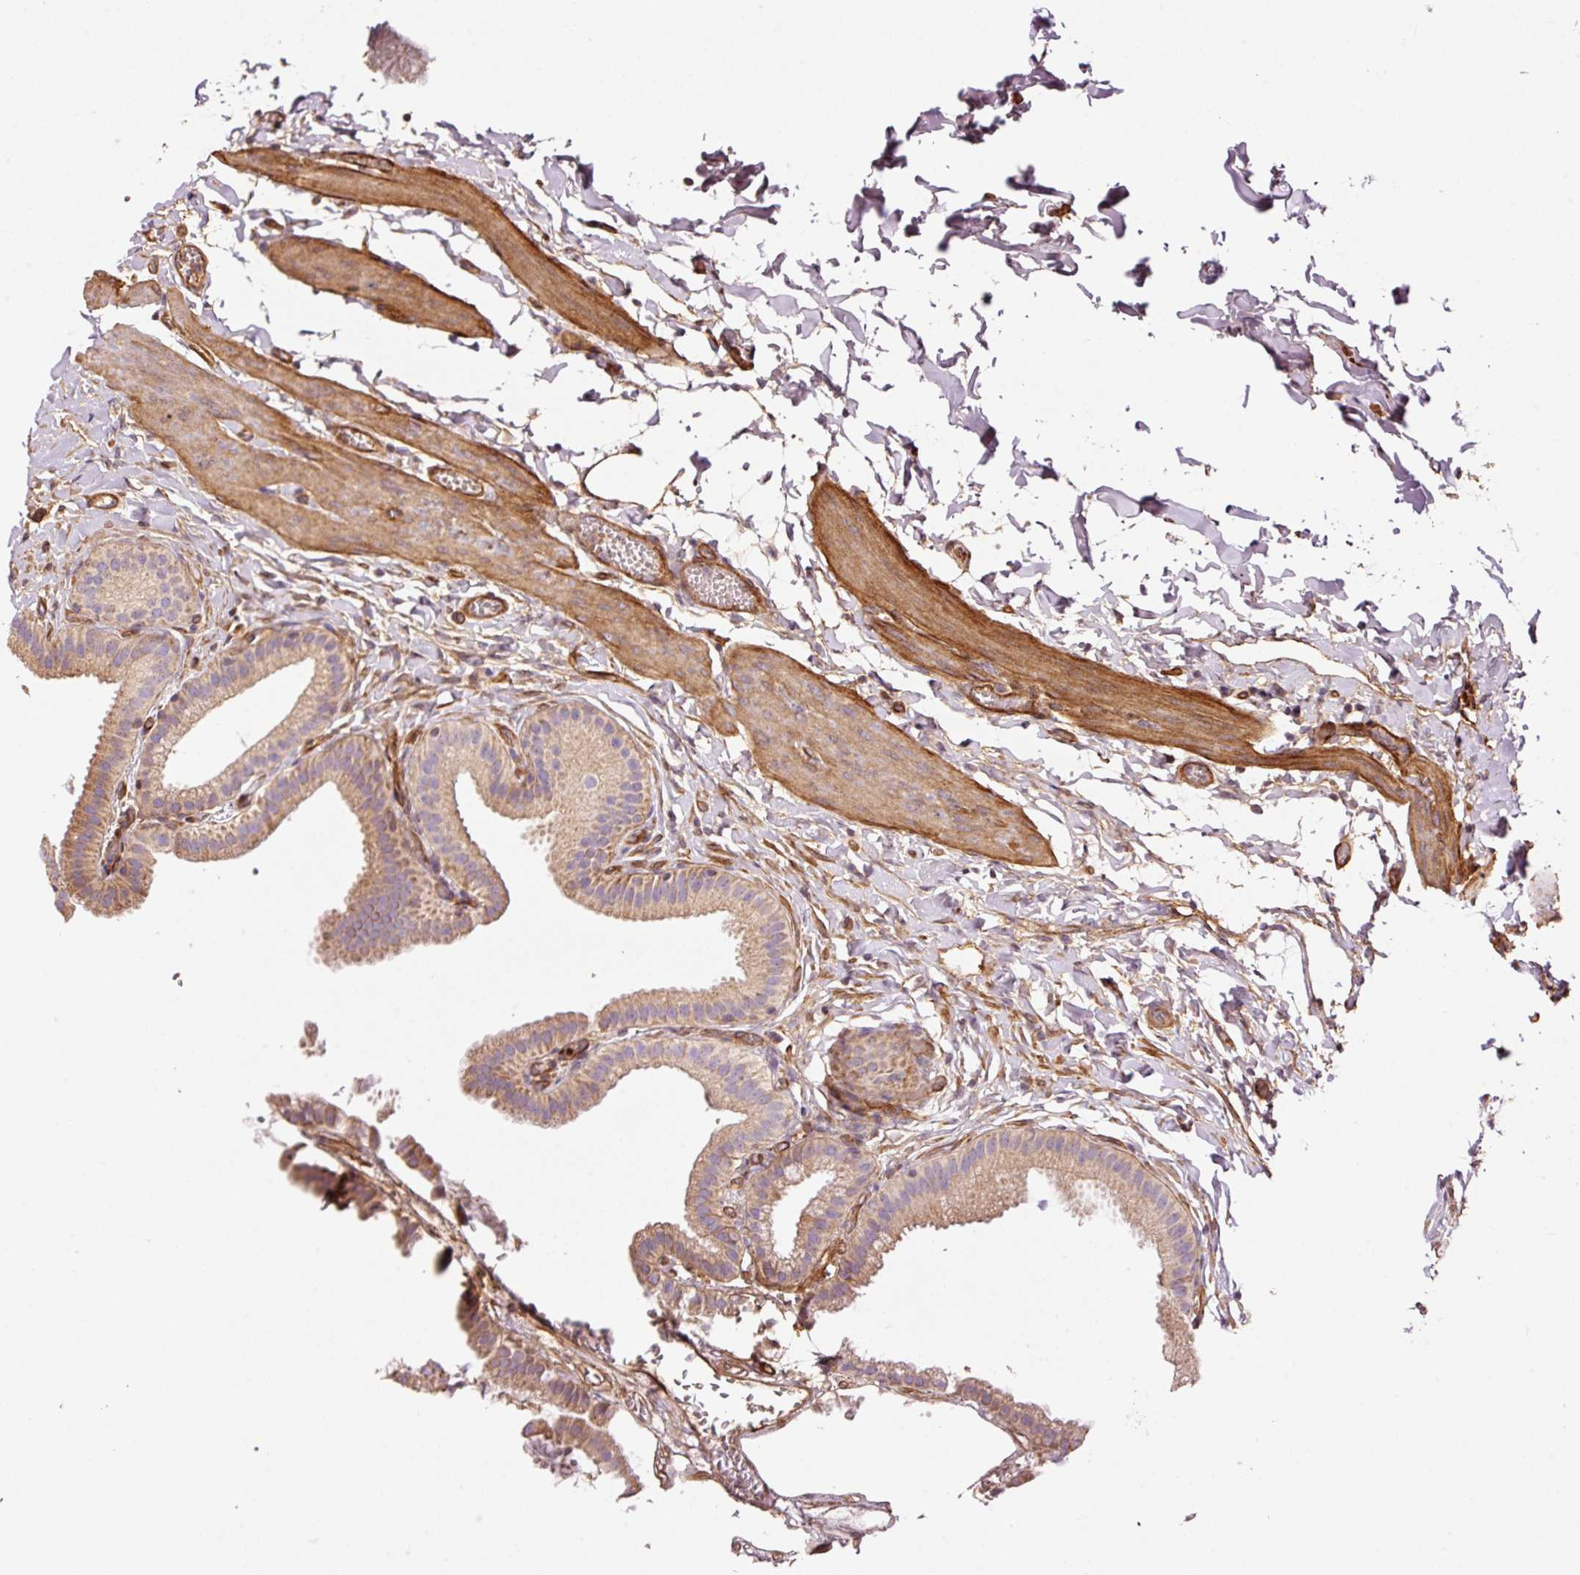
{"staining": {"intensity": "moderate", "quantity": ">75%", "location": "cytoplasmic/membranous"}, "tissue": "gallbladder", "cell_type": "Glandular cells", "image_type": "normal", "snomed": [{"axis": "morphology", "description": "Normal tissue, NOS"}, {"axis": "topography", "description": "Gallbladder"}], "caption": "A histopathology image showing moderate cytoplasmic/membranous expression in approximately >75% of glandular cells in unremarkable gallbladder, as visualized by brown immunohistochemical staining.", "gene": "NID2", "patient": {"sex": "female", "age": 63}}